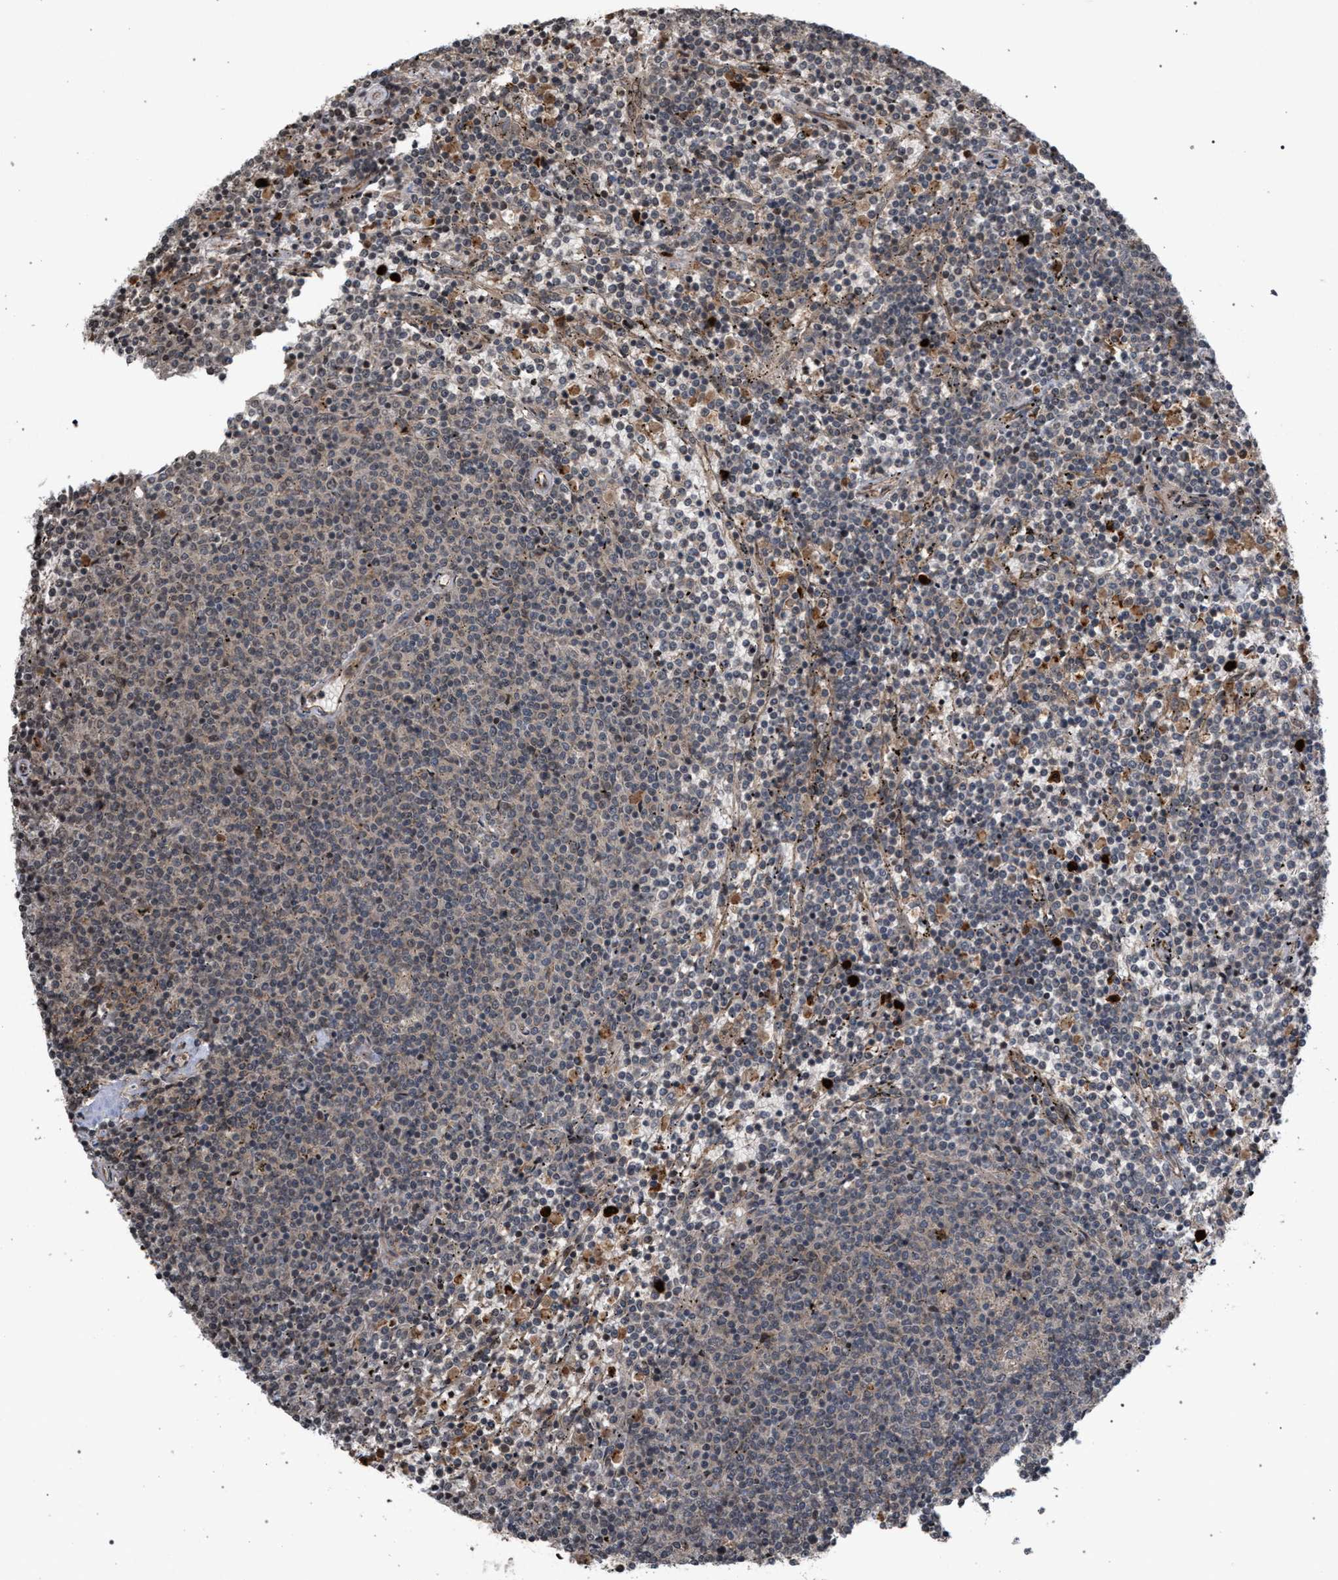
{"staining": {"intensity": "weak", "quantity": "<25%", "location": "cytoplasmic/membranous"}, "tissue": "lymphoma", "cell_type": "Tumor cells", "image_type": "cancer", "snomed": [{"axis": "morphology", "description": "Malignant lymphoma, non-Hodgkin's type, Low grade"}, {"axis": "topography", "description": "Spleen"}], "caption": "Tumor cells show no significant protein expression in low-grade malignant lymphoma, non-Hodgkin's type. (DAB IHC visualized using brightfield microscopy, high magnification).", "gene": "IRAK4", "patient": {"sex": "female", "age": 50}}